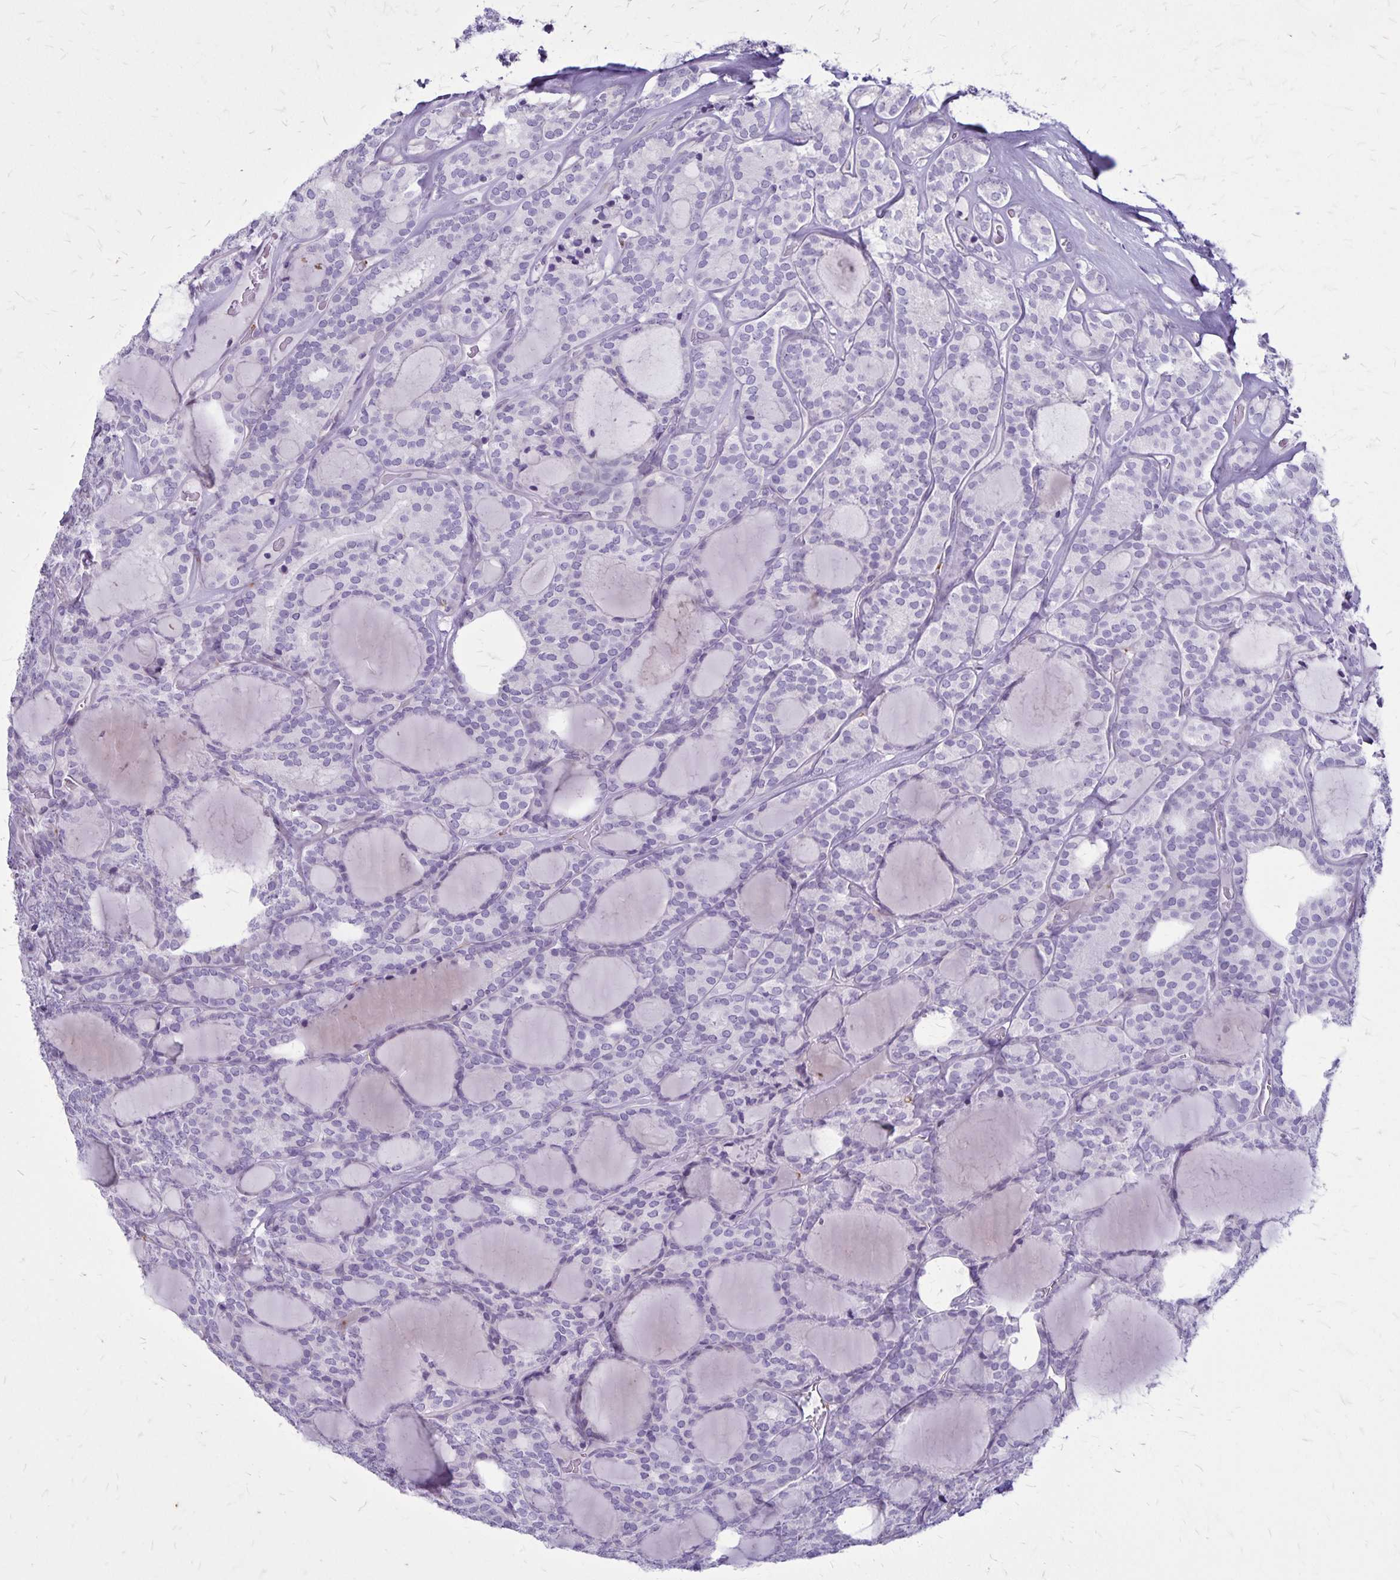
{"staining": {"intensity": "negative", "quantity": "none", "location": "none"}, "tissue": "thyroid cancer", "cell_type": "Tumor cells", "image_type": "cancer", "snomed": [{"axis": "morphology", "description": "Follicular adenoma carcinoma, NOS"}, {"axis": "topography", "description": "Thyroid gland"}], "caption": "Protein analysis of follicular adenoma carcinoma (thyroid) reveals no significant positivity in tumor cells.", "gene": "GP9", "patient": {"sex": "male", "age": 74}}